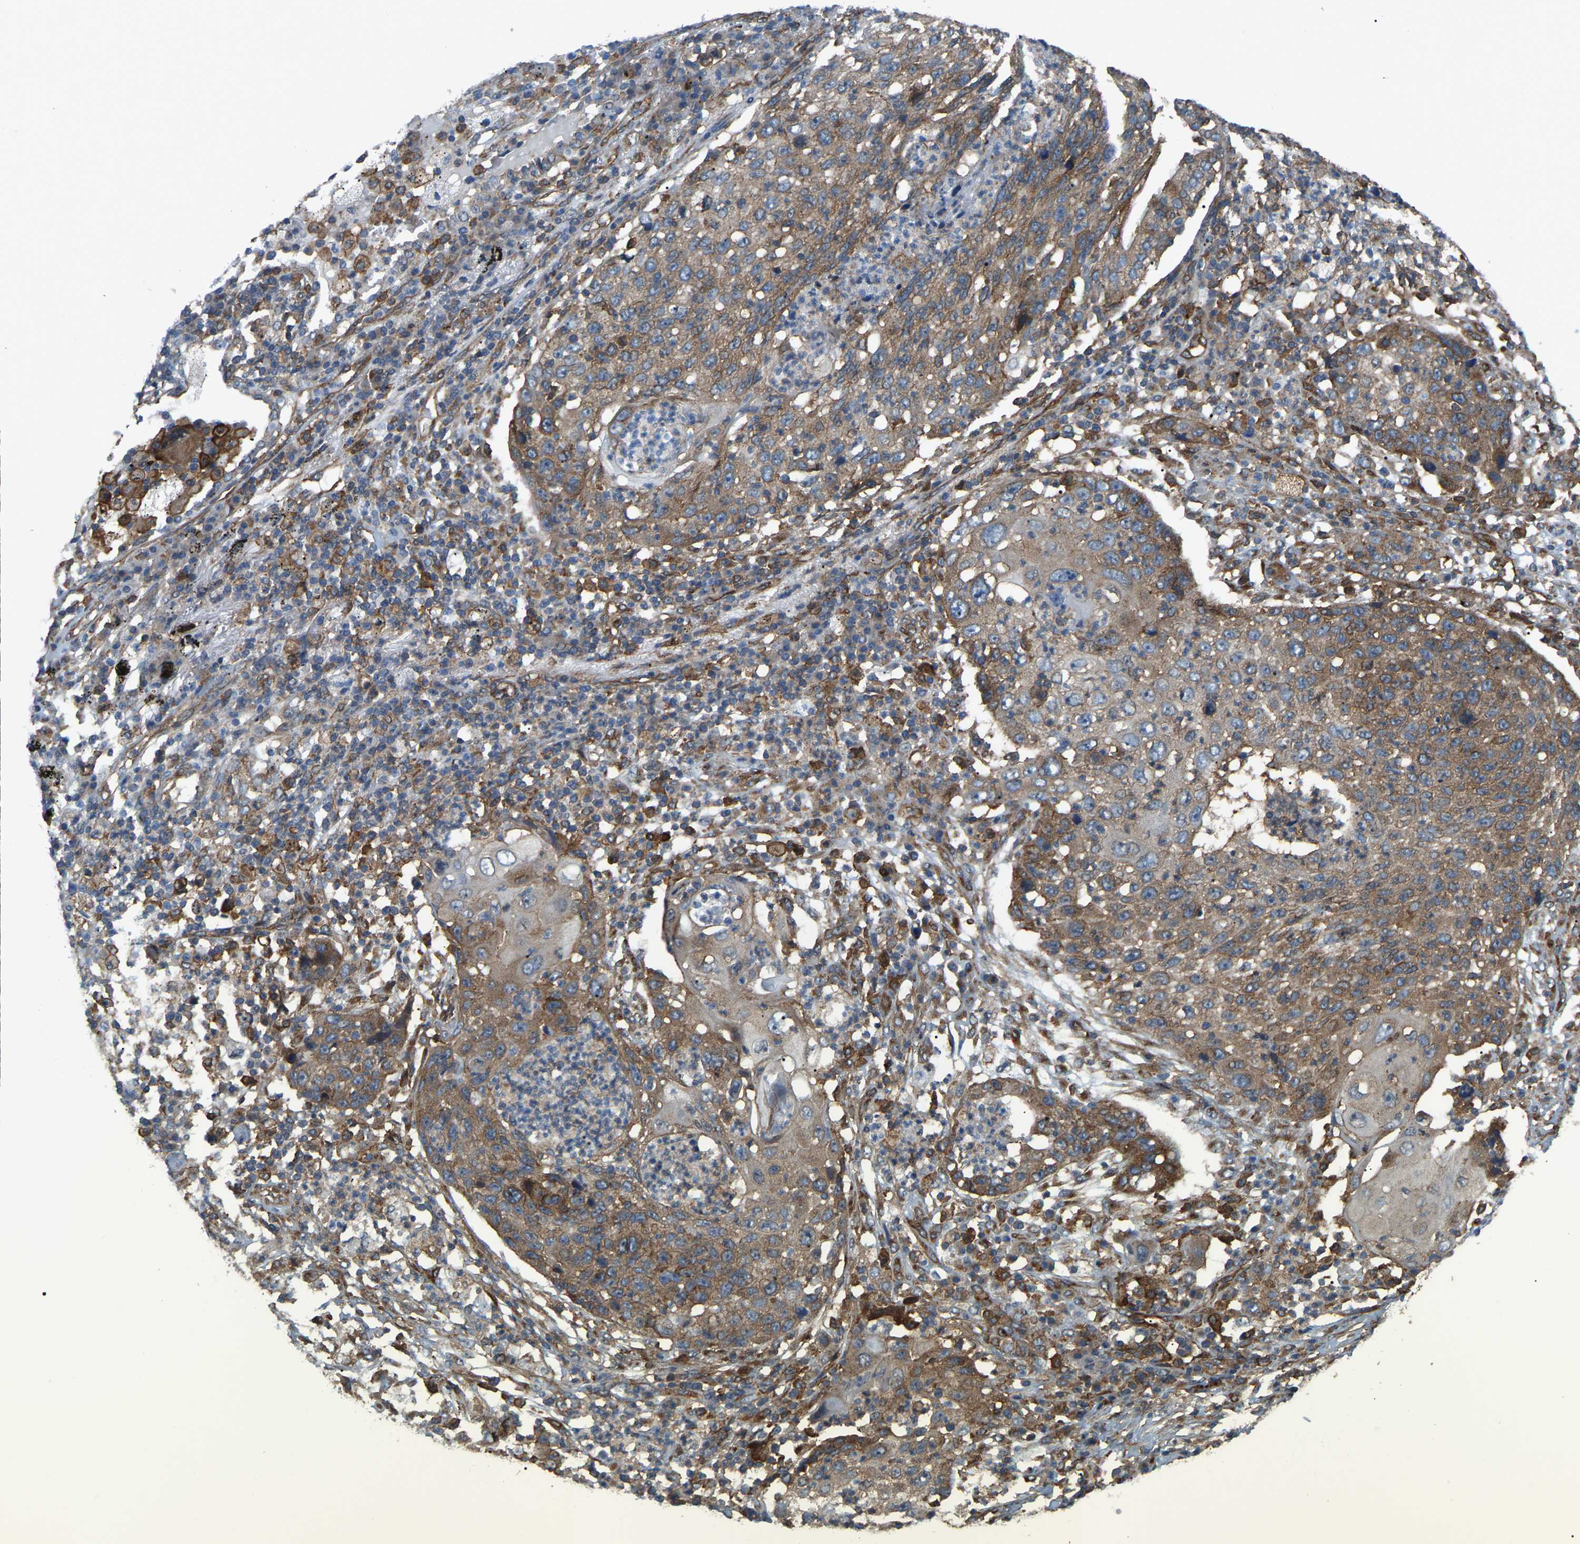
{"staining": {"intensity": "moderate", "quantity": ">75%", "location": "cytoplasmic/membranous"}, "tissue": "lung cancer", "cell_type": "Tumor cells", "image_type": "cancer", "snomed": [{"axis": "morphology", "description": "Squamous cell carcinoma, NOS"}, {"axis": "topography", "description": "Lung"}], "caption": "Moderate cytoplasmic/membranous protein expression is seen in about >75% of tumor cells in lung cancer (squamous cell carcinoma).", "gene": "PICALM", "patient": {"sex": "female", "age": 63}}